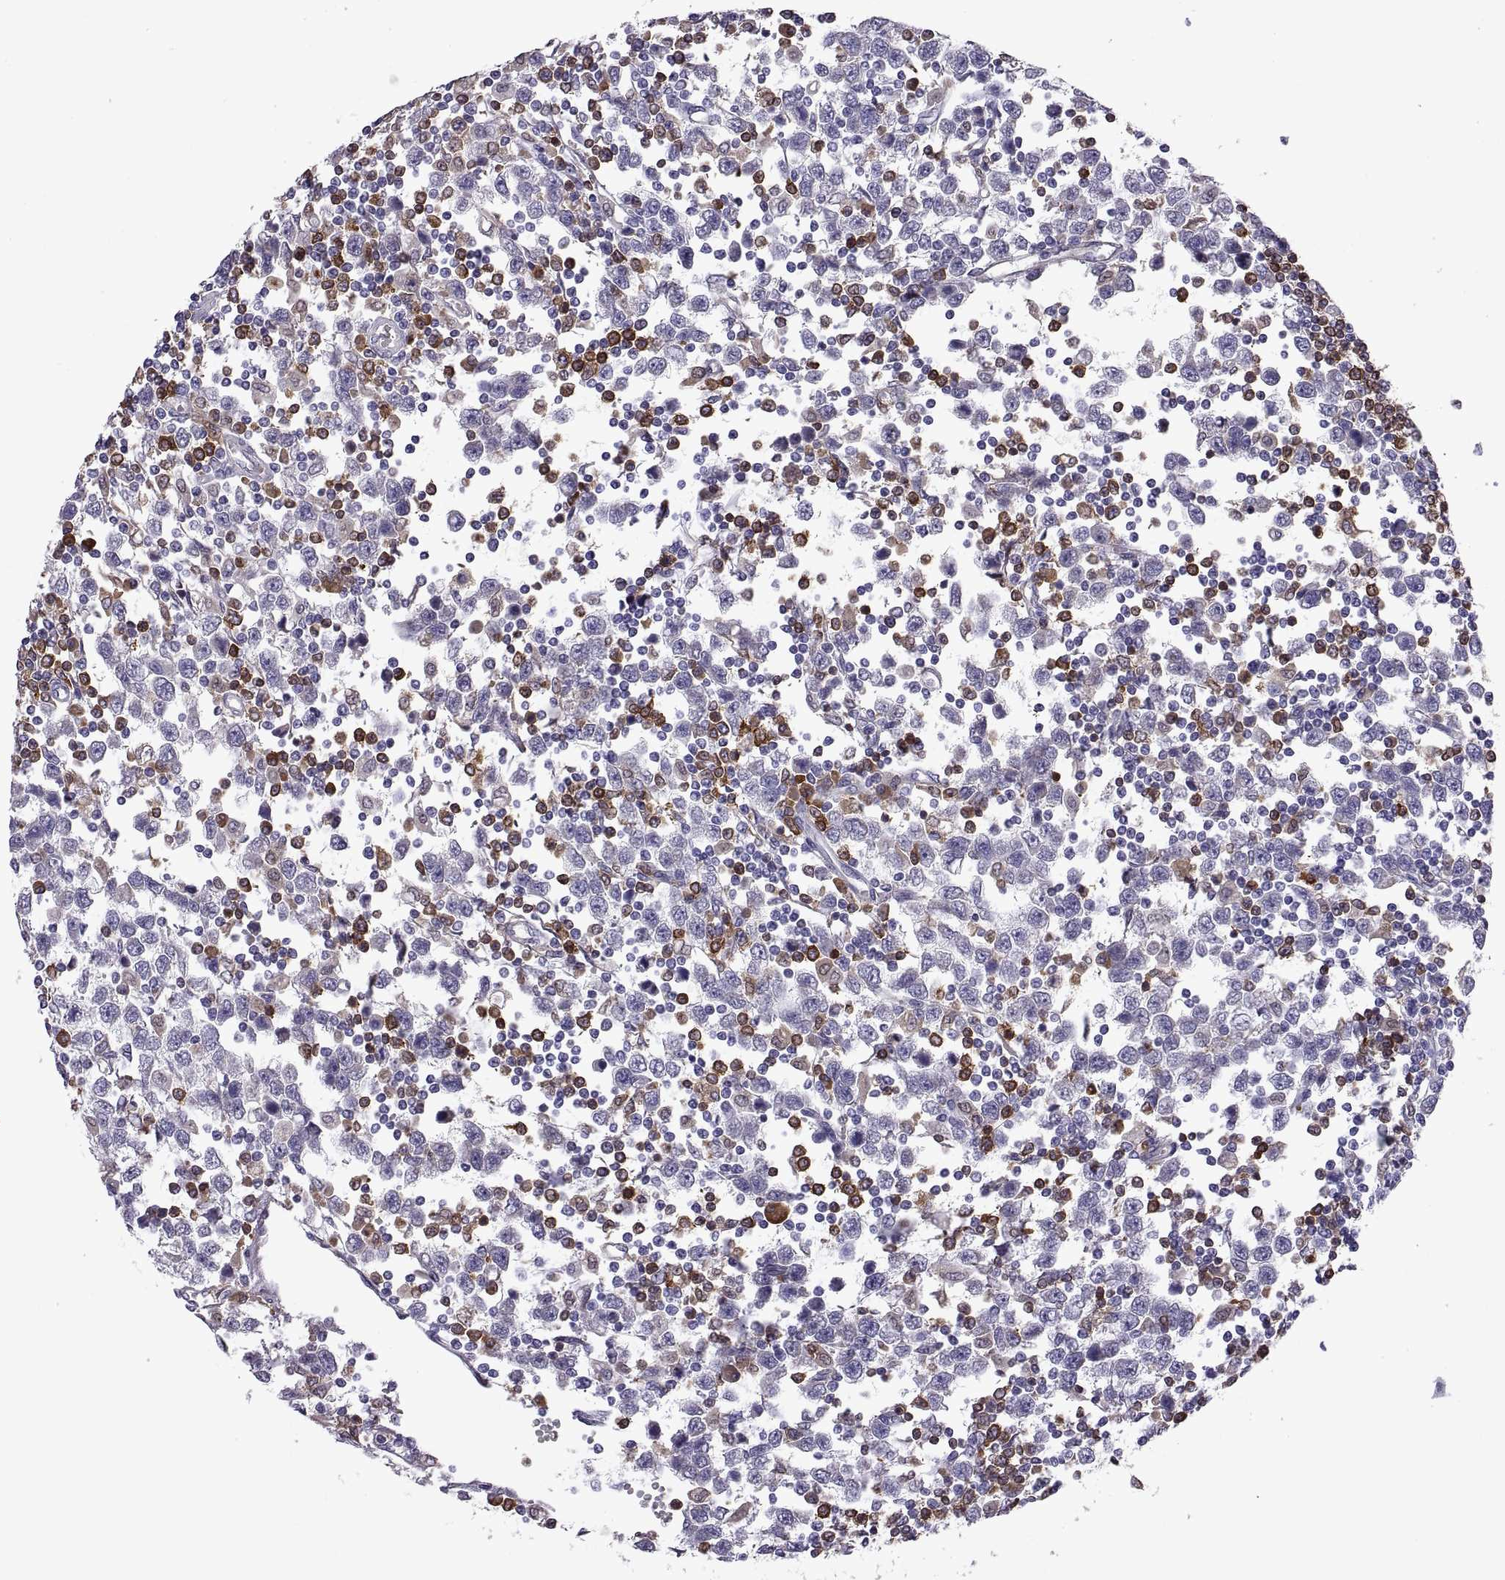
{"staining": {"intensity": "negative", "quantity": "none", "location": "none"}, "tissue": "testis cancer", "cell_type": "Tumor cells", "image_type": "cancer", "snomed": [{"axis": "morphology", "description": "Seminoma, NOS"}, {"axis": "topography", "description": "Testis"}], "caption": "This is an immunohistochemistry (IHC) micrograph of testis seminoma. There is no positivity in tumor cells.", "gene": "DOK3", "patient": {"sex": "male", "age": 34}}